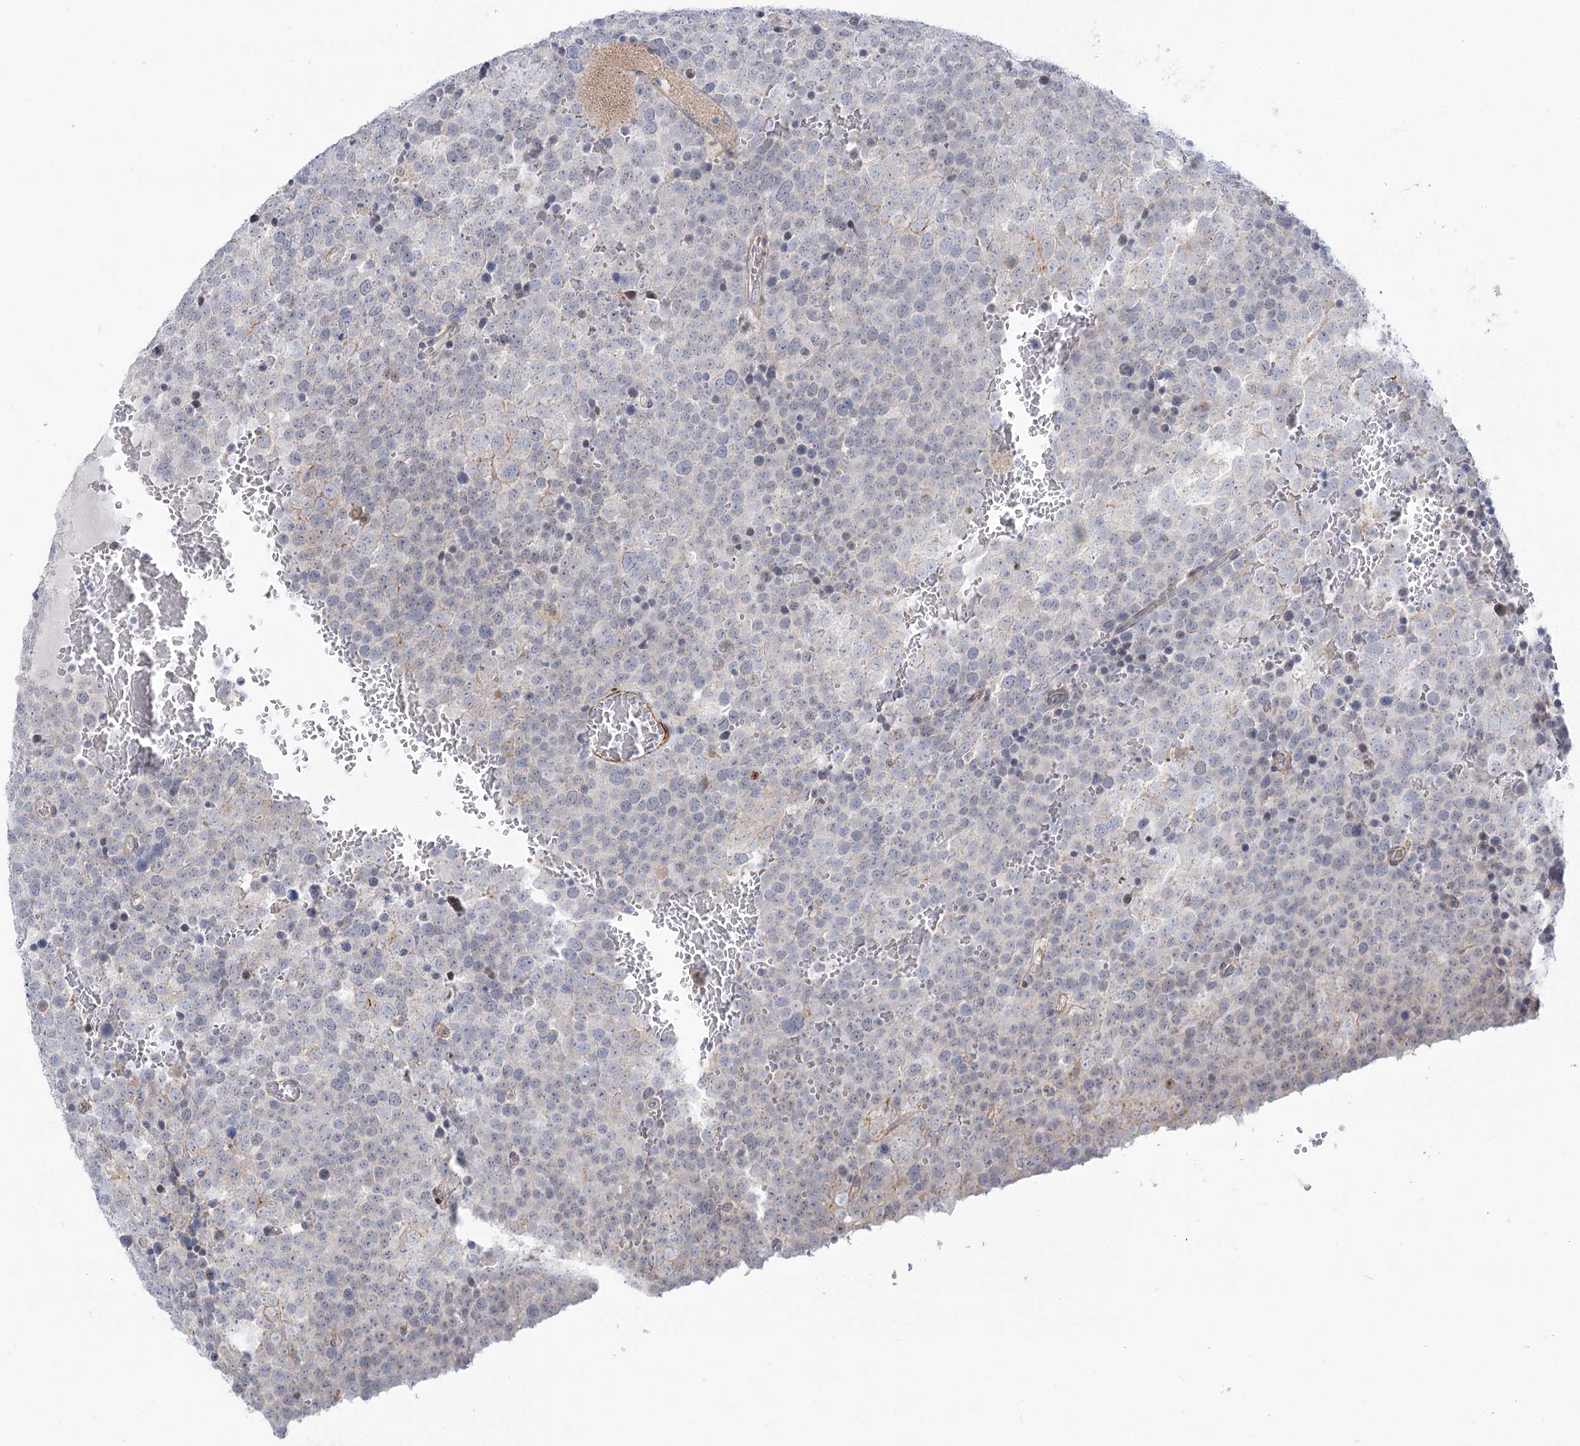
{"staining": {"intensity": "negative", "quantity": "none", "location": "none"}, "tissue": "testis cancer", "cell_type": "Tumor cells", "image_type": "cancer", "snomed": [{"axis": "morphology", "description": "Seminoma, NOS"}, {"axis": "topography", "description": "Testis"}], "caption": "Testis cancer (seminoma) was stained to show a protein in brown. There is no significant staining in tumor cells.", "gene": "ARSI", "patient": {"sex": "male", "age": 71}}